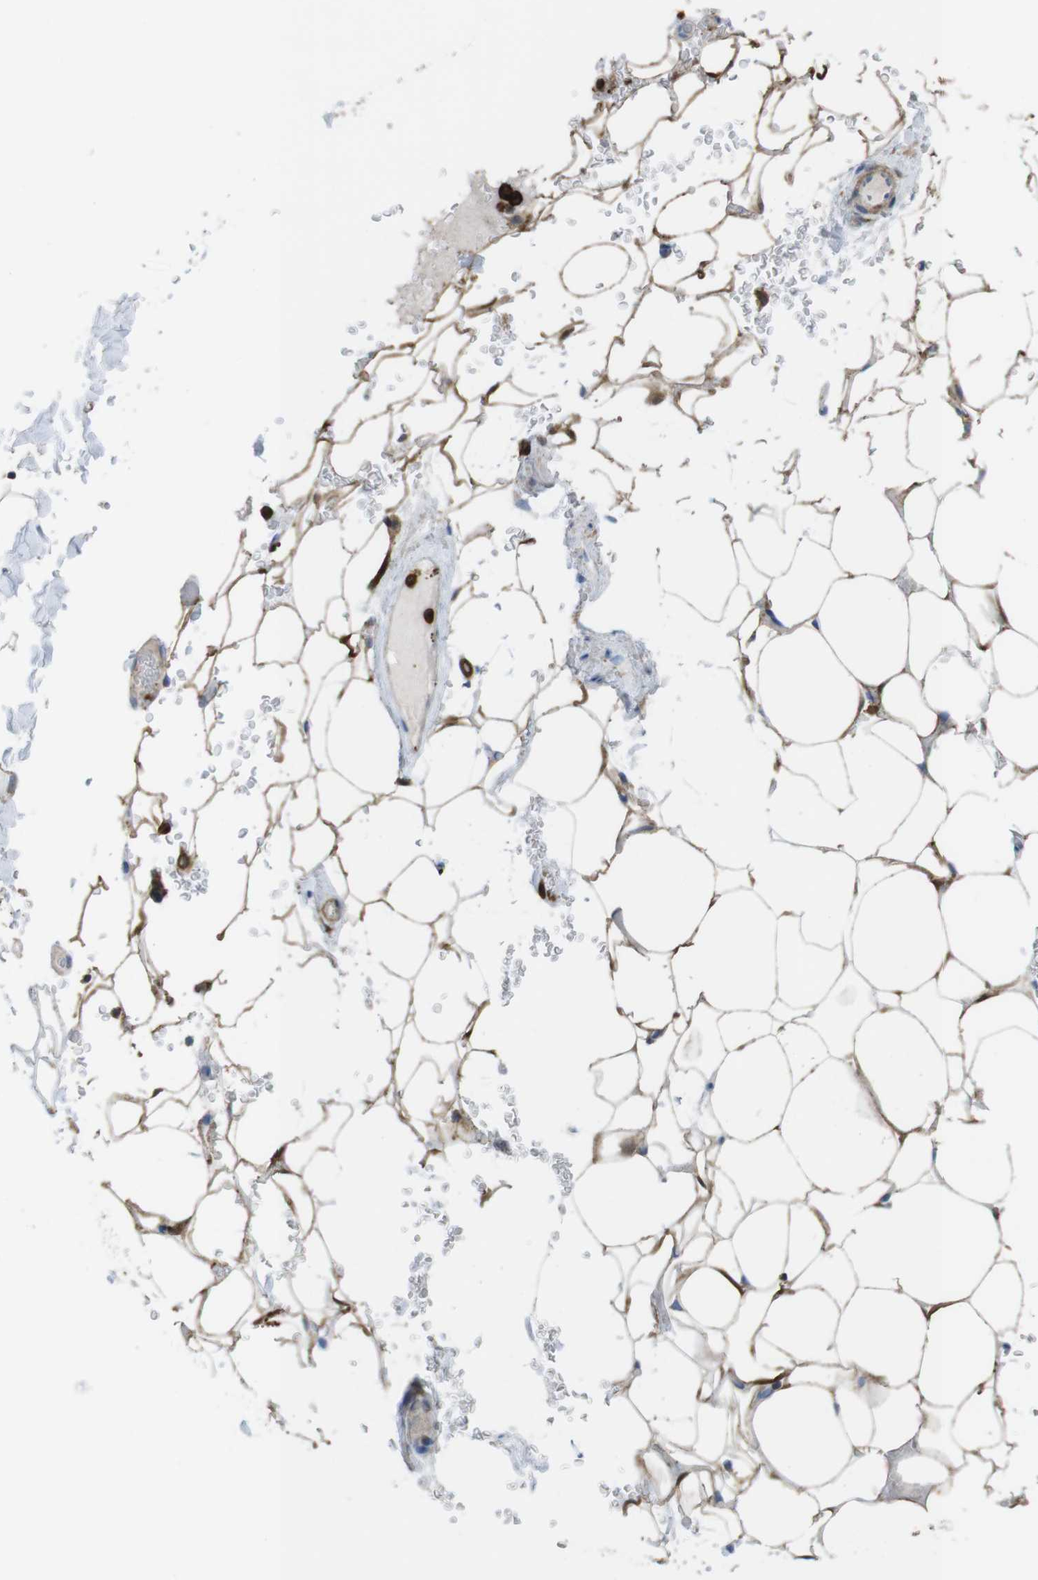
{"staining": {"intensity": "moderate", "quantity": ">75%", "location": "cytoplasmic/membranous"}, "tissue": "adipose tissue", "cell_type": "Adipocytes", "image_type": "normal", "snomed": [{"axis": "morphology", "description": "Normal tissue, NOS"}, {"axis": "topography", "description": "Peripheral nerve tissue"}], "caption": "IHC image of unremarkable adipose tissue: adipose tissue stained using immunohistochemistry exhibits medium levels of moderate protein expression localized specifically in the cytoplasmic/membranous of adipocytes, appearing as a cytoplasmic/membranous brown color.", "gene": "PRKCD", "patient": {"sex": "male", "age": 70}}